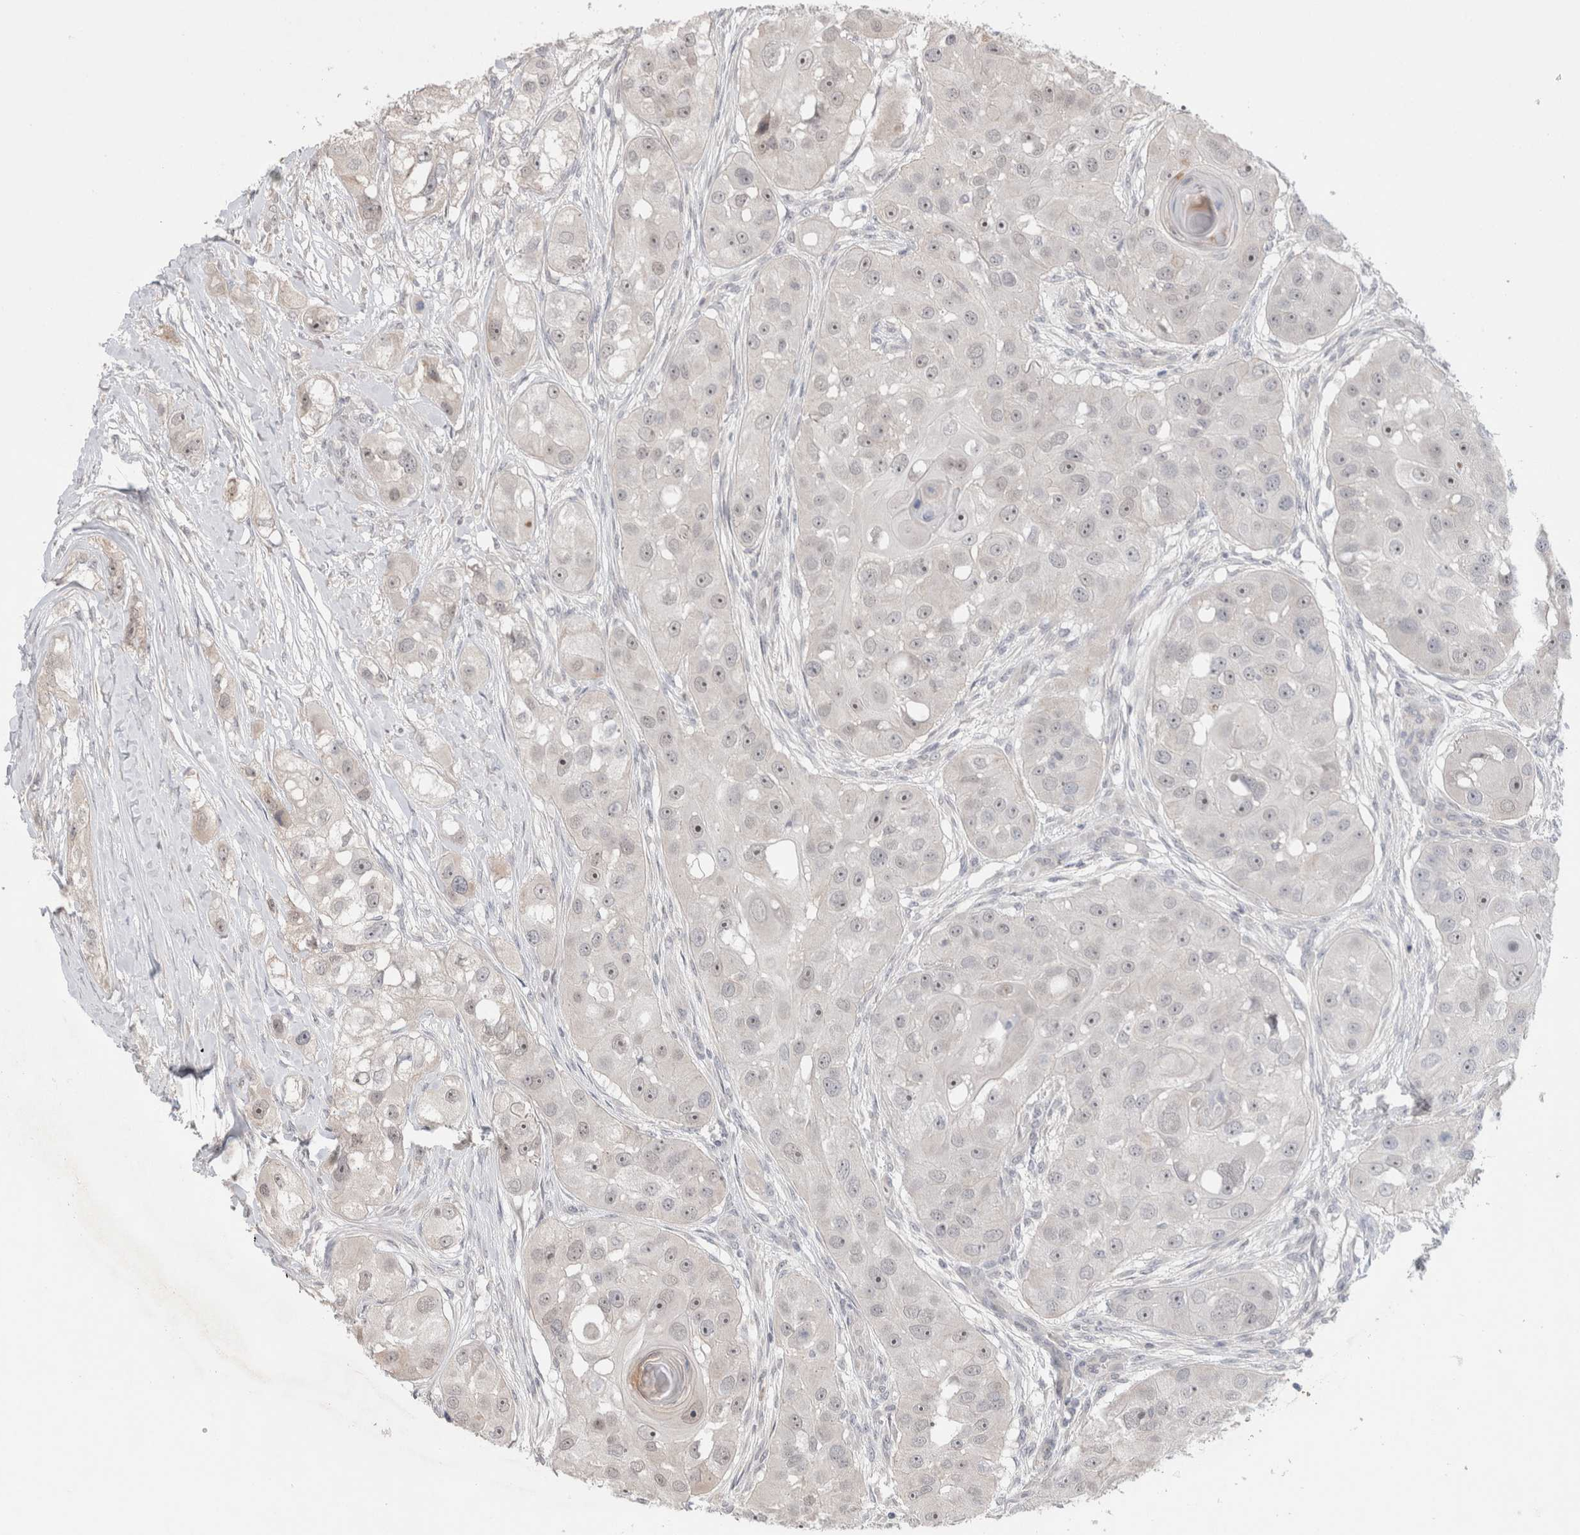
{"staining": {"intensity": "weak", "quantity": "<25%", "location": "nuclear"}, "tissue": "head and neck cancer", "cell_type": "Tumor cells", "image_type": "cancer", "snomed": [{"axis": "morphology", "description": "Normal tissue, NOS"}, {"axis": "morphology", "description": "Squamous cell carcinoma, NOS"}, {"axis": "topography", "description": "Skeletal muscle"}, {"axis": "topography", "description": "Head-Neck"}], "caption": "DAB immunohistochemical staining of head and neck cancer displays no significant expression in tumor cells.", "gene": "SYDE2", "patient": {"sex": "male", "age": 51}}